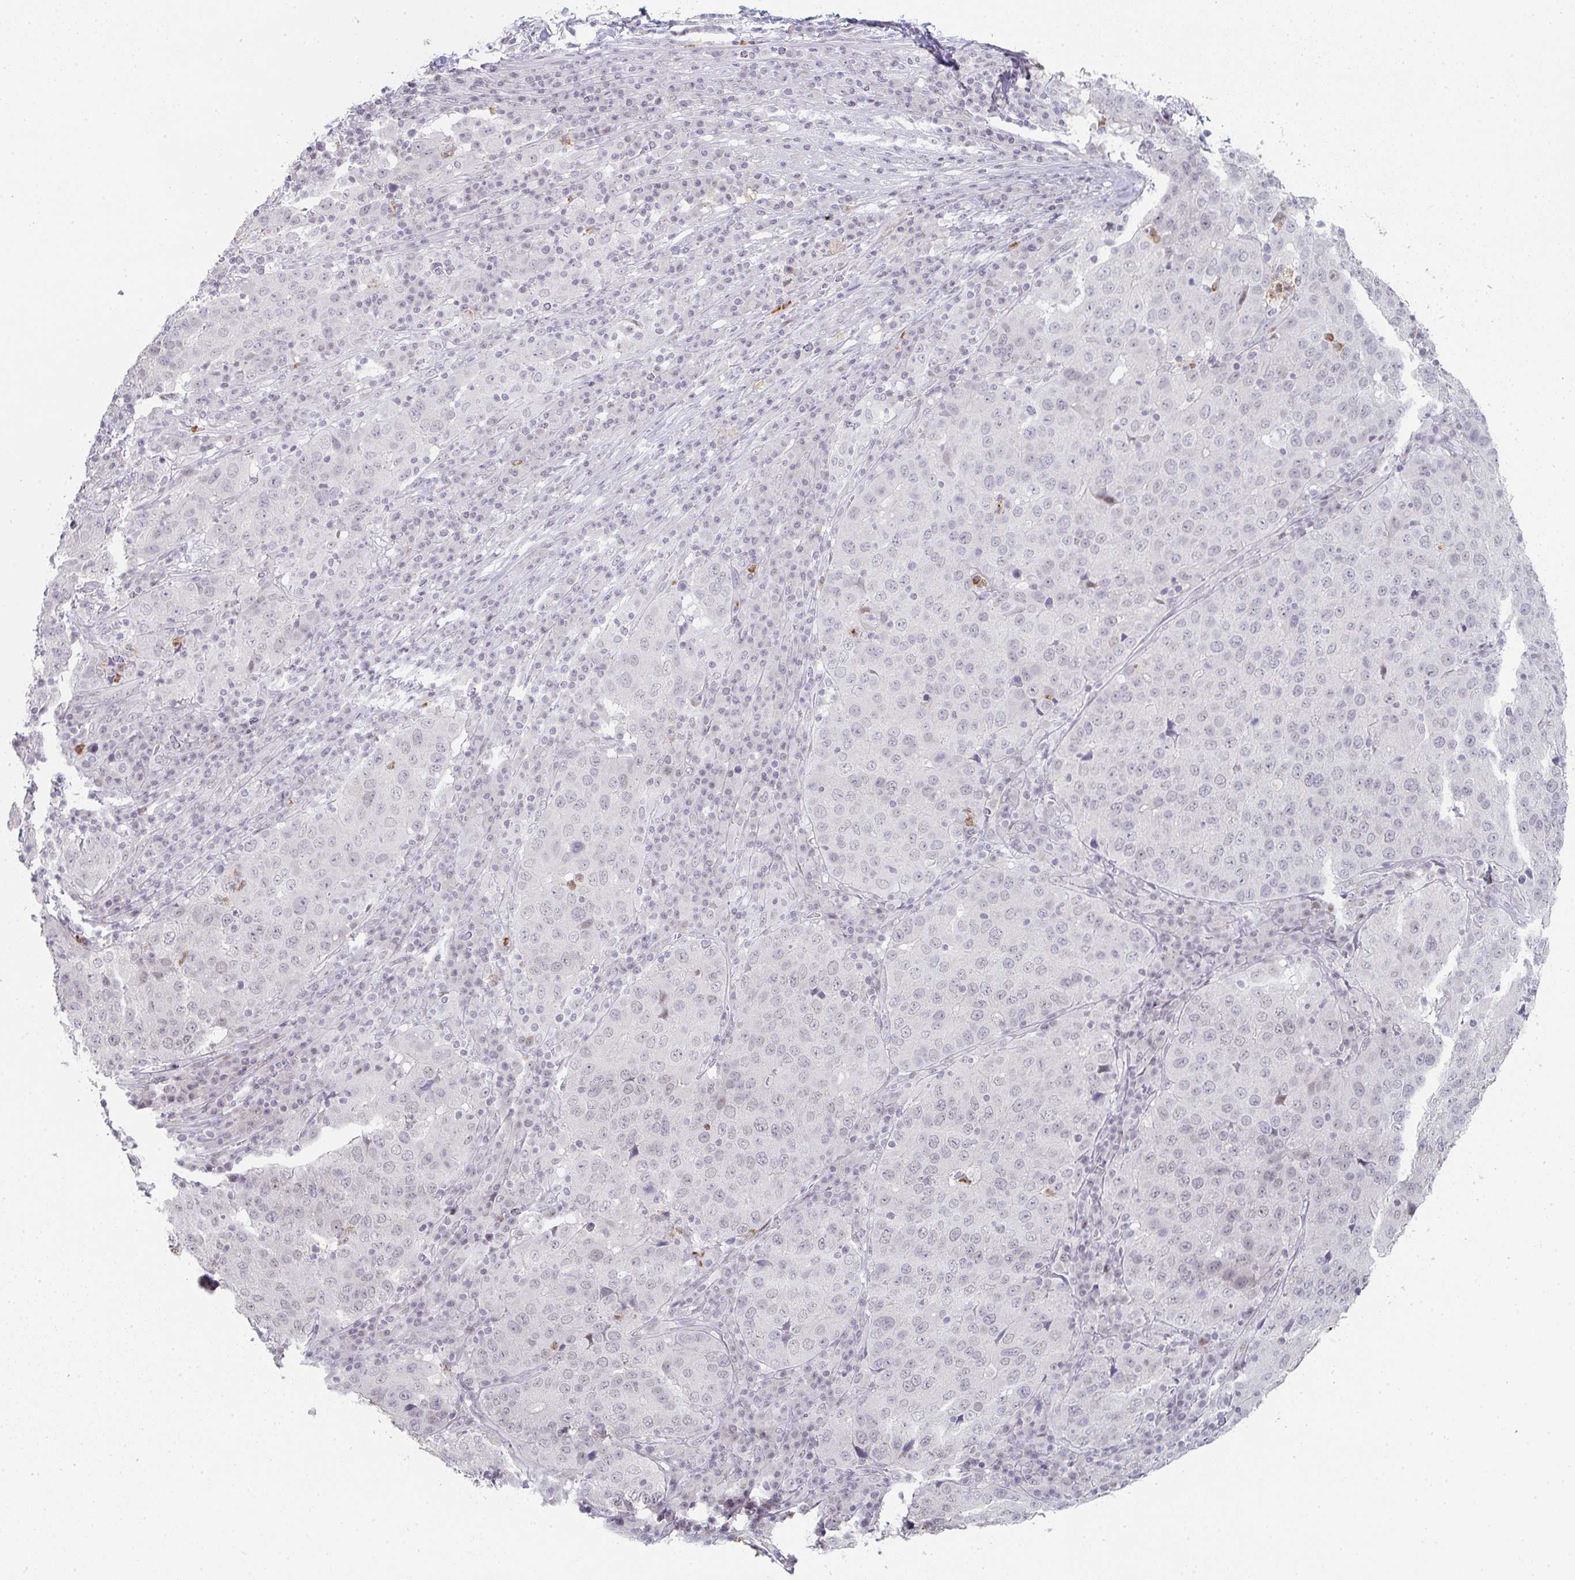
{"staining": {"intensity": "negative", "quantity": "none", "location": "none"}, "tissue": "stomach cancer", "cell_type": "Tumor cells", "image_type": "cancer", "snomed": [{"axis": "morphology", "description": "Adenocarcinoma, NOS"}, {"axis": "topography", "description": "Stomach"}], "caption": "The immunohistochemistry histopathology image has no significant expression in tumor cells of stomach adenocarcinoma tissue.", "gene": "LIN54", "patient": {"sex": "male", "age": 71}}